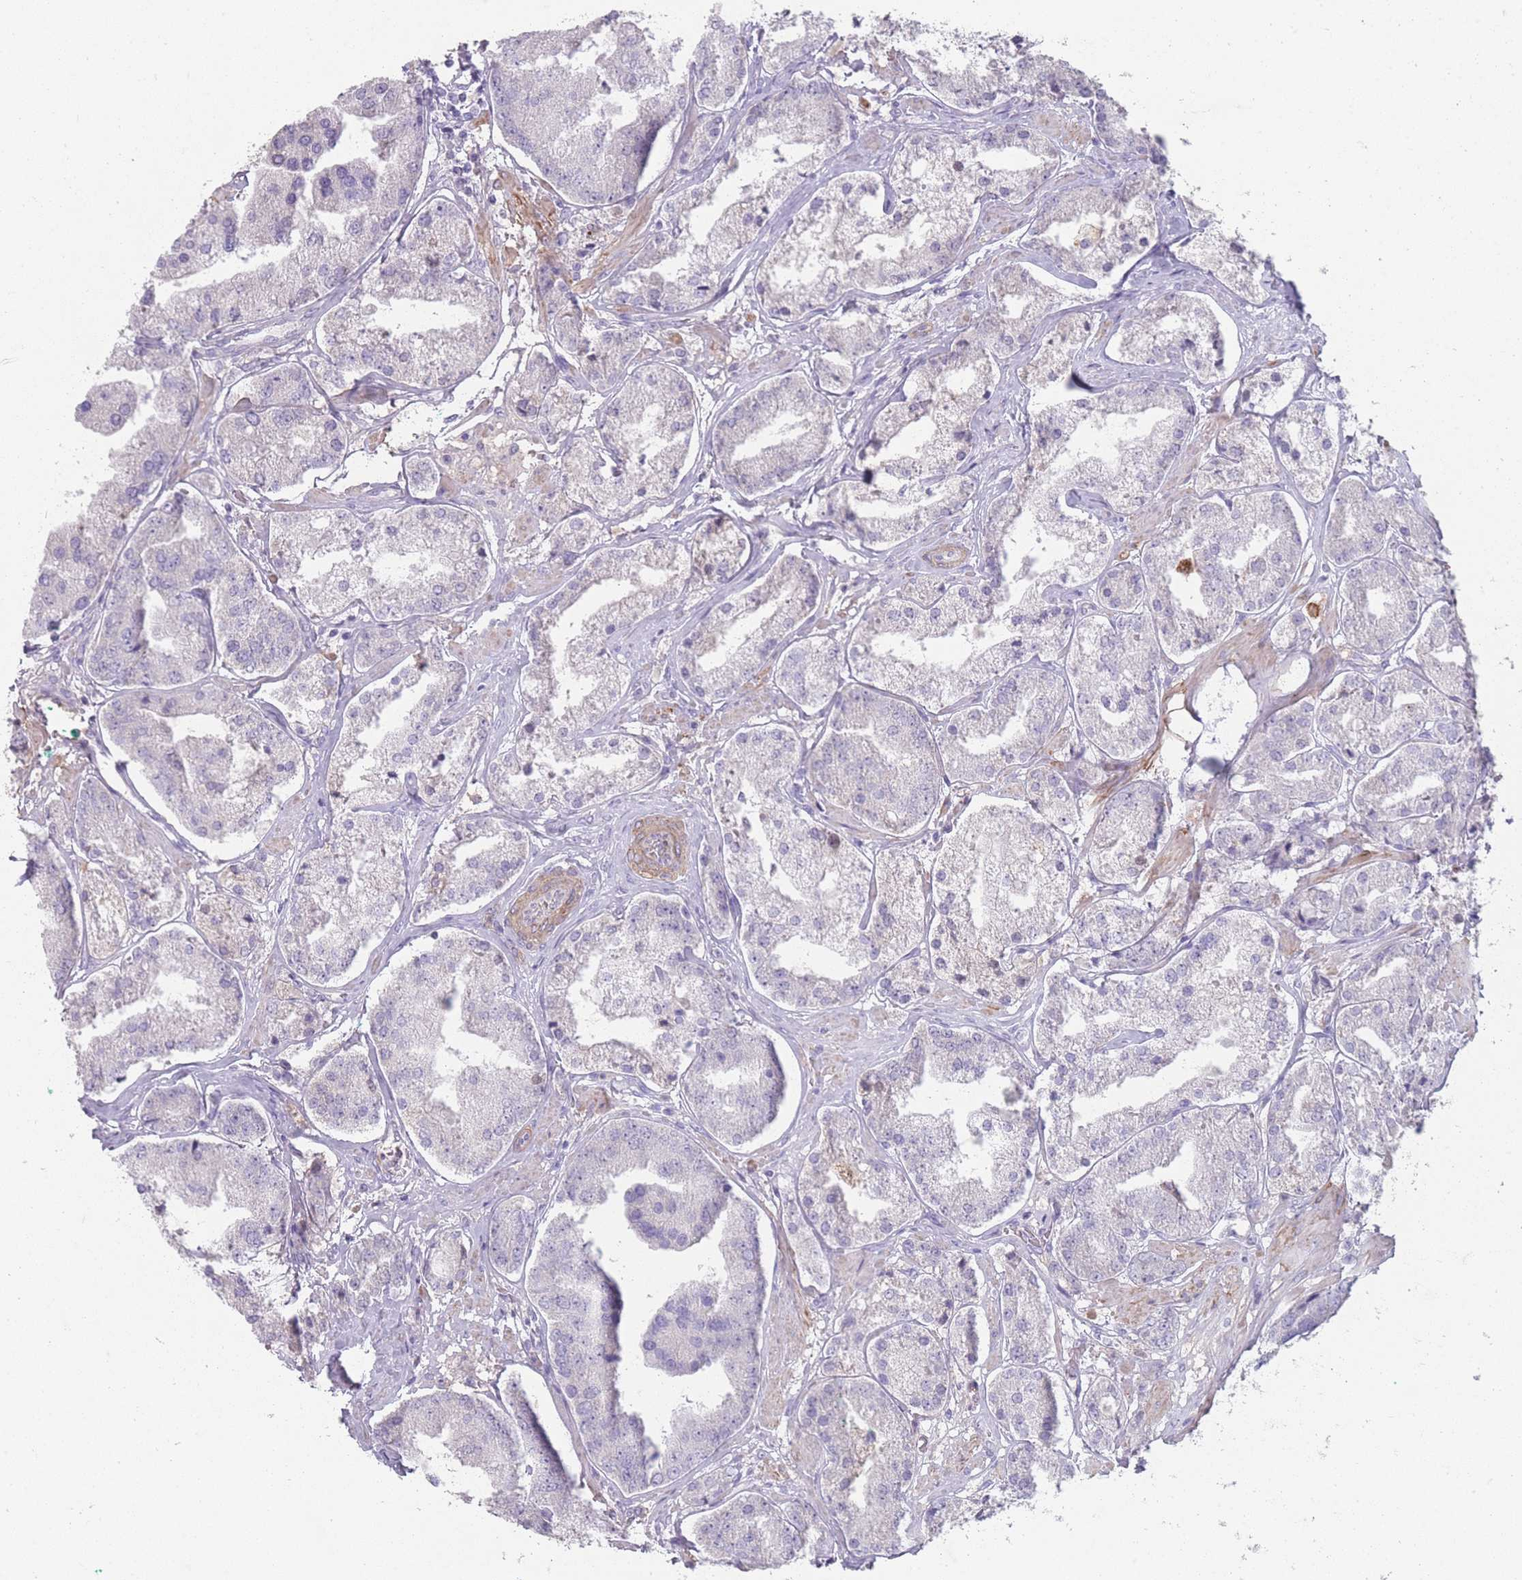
{"staining": {"intensity": "negative", "quantity": "none", "location": "none"}, "tissue": "prostate cancer", "cell_type": "Tumor cells", "image_type": "cancer", "snomed": [{"axis": "morphology", "description": "Adenocarcinoma, High grade"}, {"axis": "topography", "description": "Prostate"}], "caption": "A high-resolution photomicrograph shows immunohistochemistry staining of prostate cancer (high-grade adenocarcinoma), which displays no significant staining in tumor cells. (Stains: DAB immunohistochemistry (IHC) with hematoxylin counter stain, Microscopy: brightfield microscopy at high magnification).", "gene": "RHBG", "patient": {"sex": "male", "age": 63}}